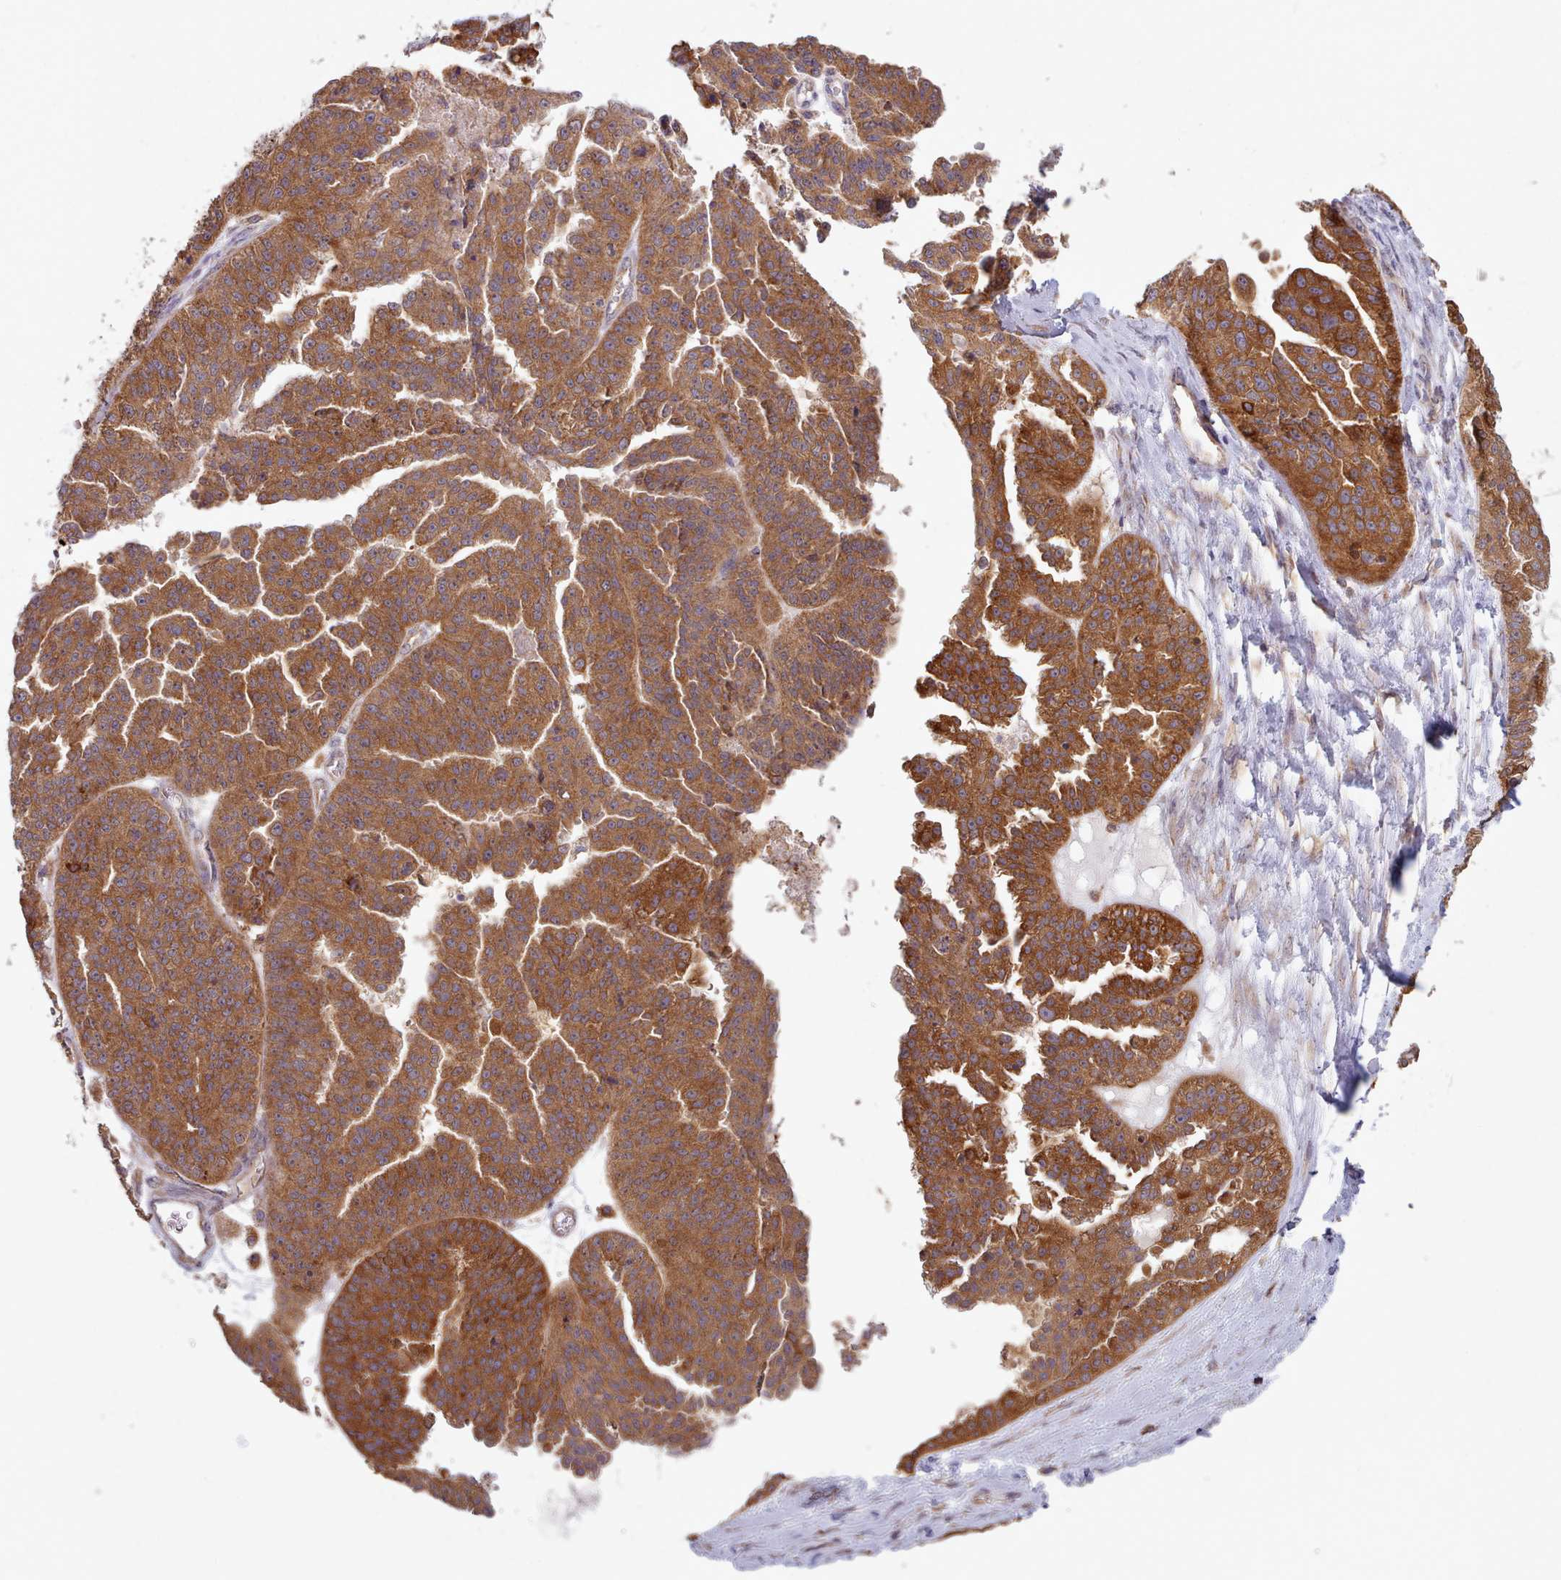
{"staining": {"intensity": "strong", "quantity": ">75%", "location": "cytoplasmic/membranous"}, "tissue": "ovarian cancer", "cell_type": "Tumor cells", "image_type": "cancer", "snomed": [{"axis": "morphology", "description": "Cystadenocarcinoma, serous, NOS"}, {"axis": "topography", "description": "Ovary"}], "caption": "Immunohistochemistry (IHC) of human ovarian cancer exhibits high levels of strong cytoplasmic/membranous expression in about >75% of tumor cells. The staining was performed using DAB, with brown indicating positive protein expression. Nuclei are stained blue with hematoxylin.", "gene": "CRYBG1", "patient": {"sex": "female", "age": 58}}